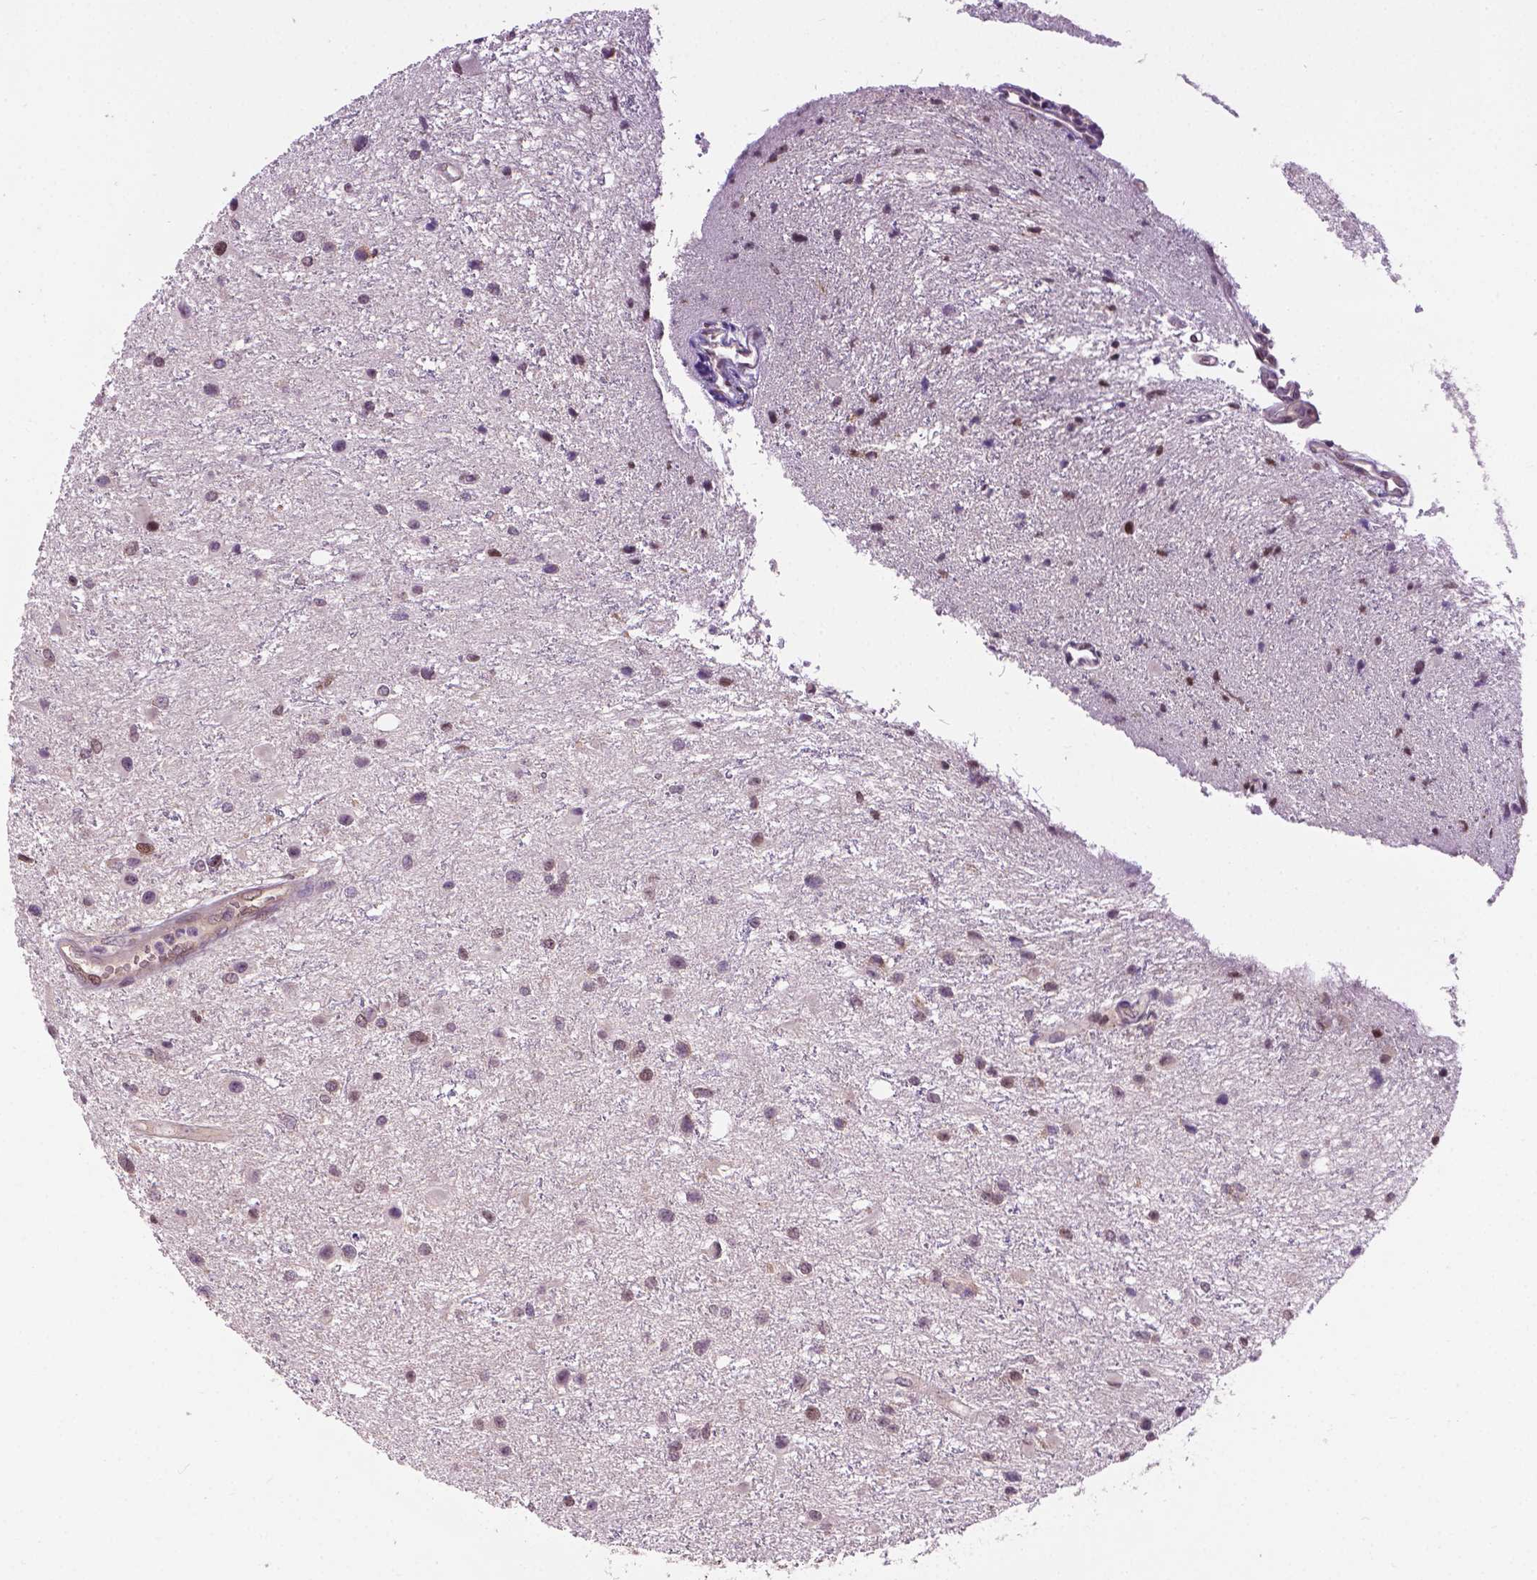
{"staining": {"intensity": "negative", "quantity": "none", "location": "none"}, "tissue": "glioma", "cell_type": "Tumor cells", "image_type": "cancer", "snomed": [{"axis": "morphology", "description": "Glioma, malignant, Low grade"}, {"axis": "topography", "description": "Brain"}], "caption": "Tumor cells show no significant expression in malignant glioma (low-grade).", "gene": "IRF6", "patient": {"sex": "female", "age": 32}}